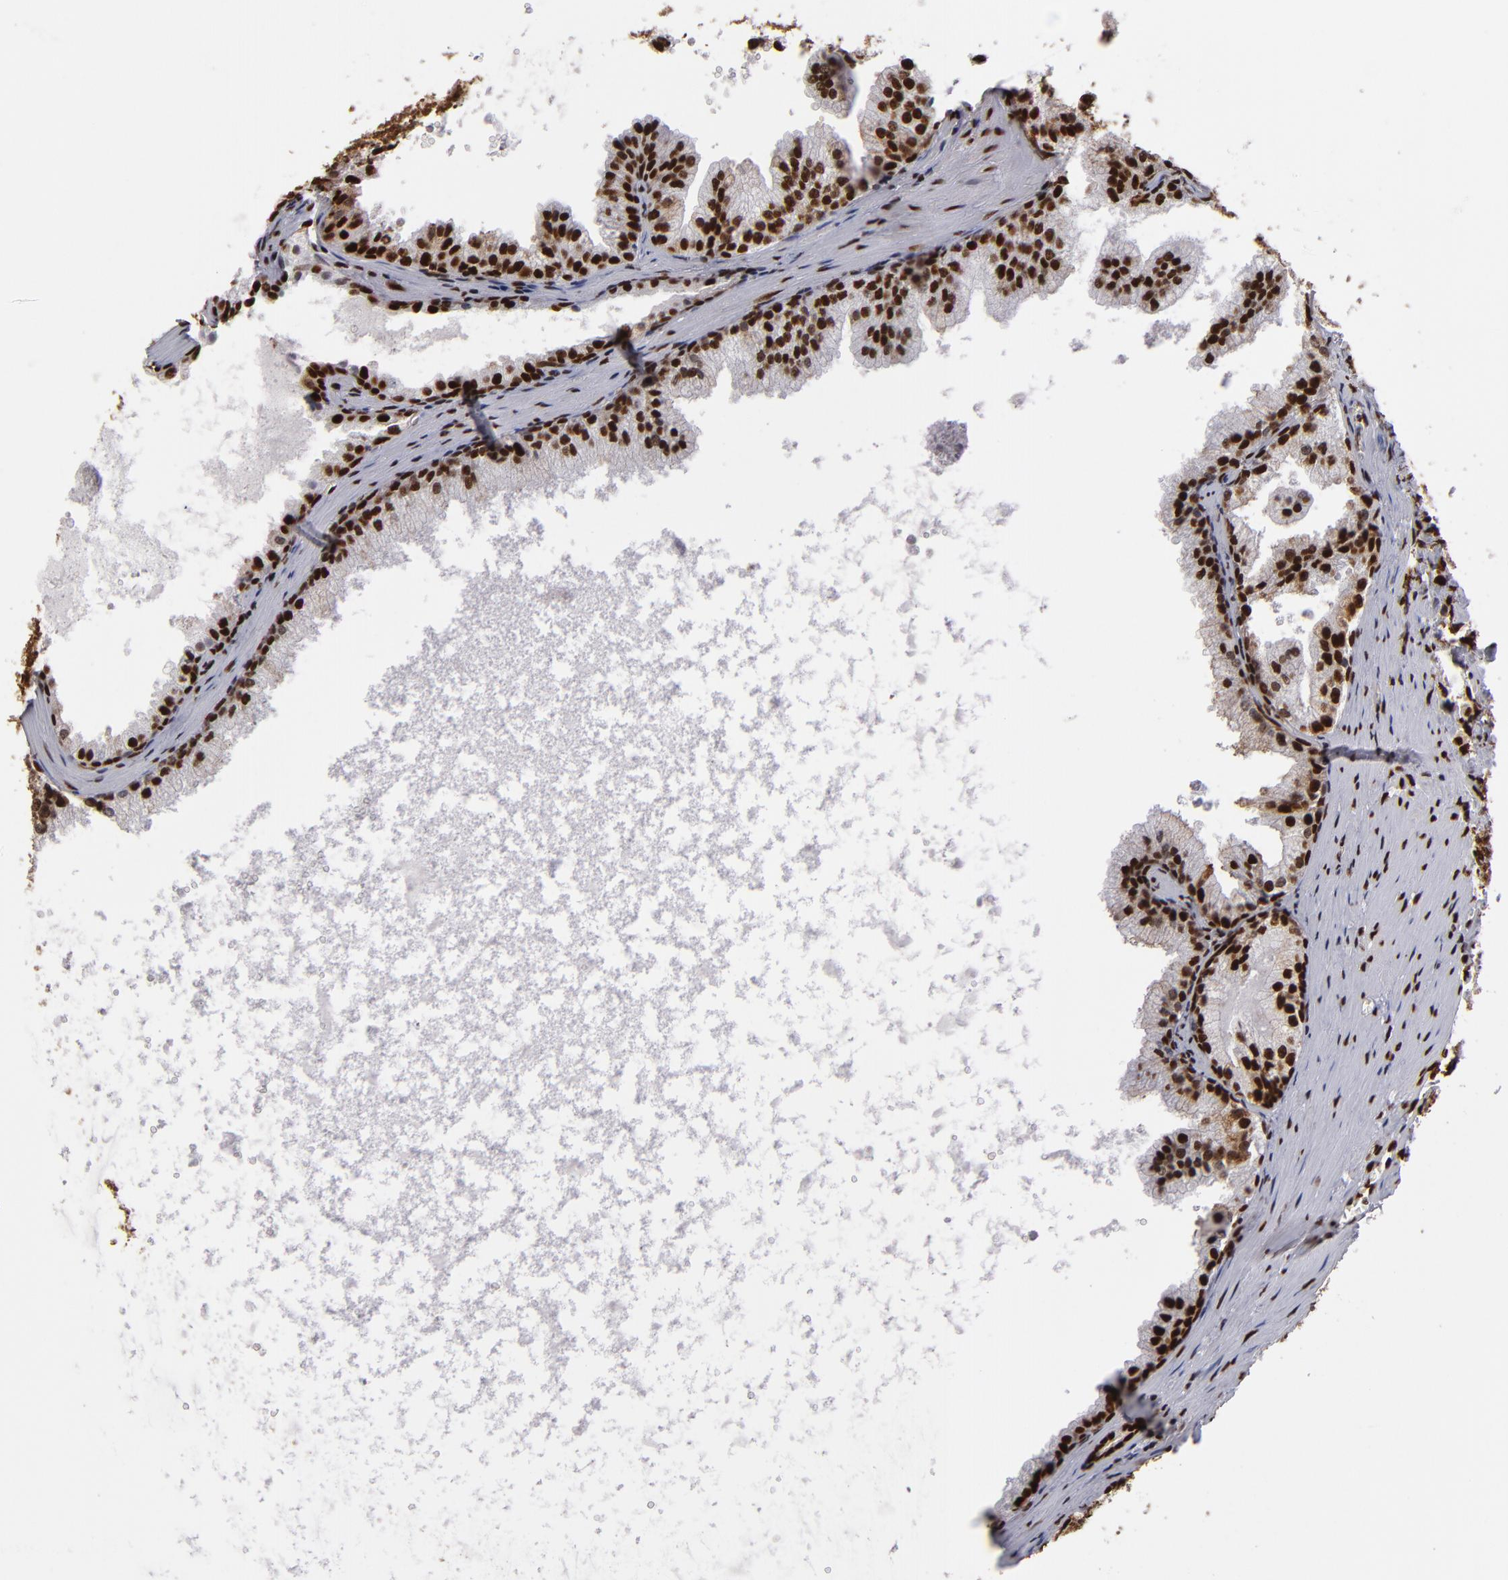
{"staining": {"intensity": "strong", "quantity": ">75%", "location": "nuclear"}, "tissue": "prostate cancer", "cell_type": "Tumor cells", "image_type": "cancer", "snomed": [{"axis": "morphology", "description": "Adenocarcinoma, Medium grade"}, {"axis": "topography", "description": "Prostate"}], "caption": "The image exhibits a brown stain indicating the presence of a protein in the nuclear of tumor cells in prostate cancer (medium-grade adenocarcinoma).", "gene": "MRE11", "patient": {"sex": "male", "age": 64}}